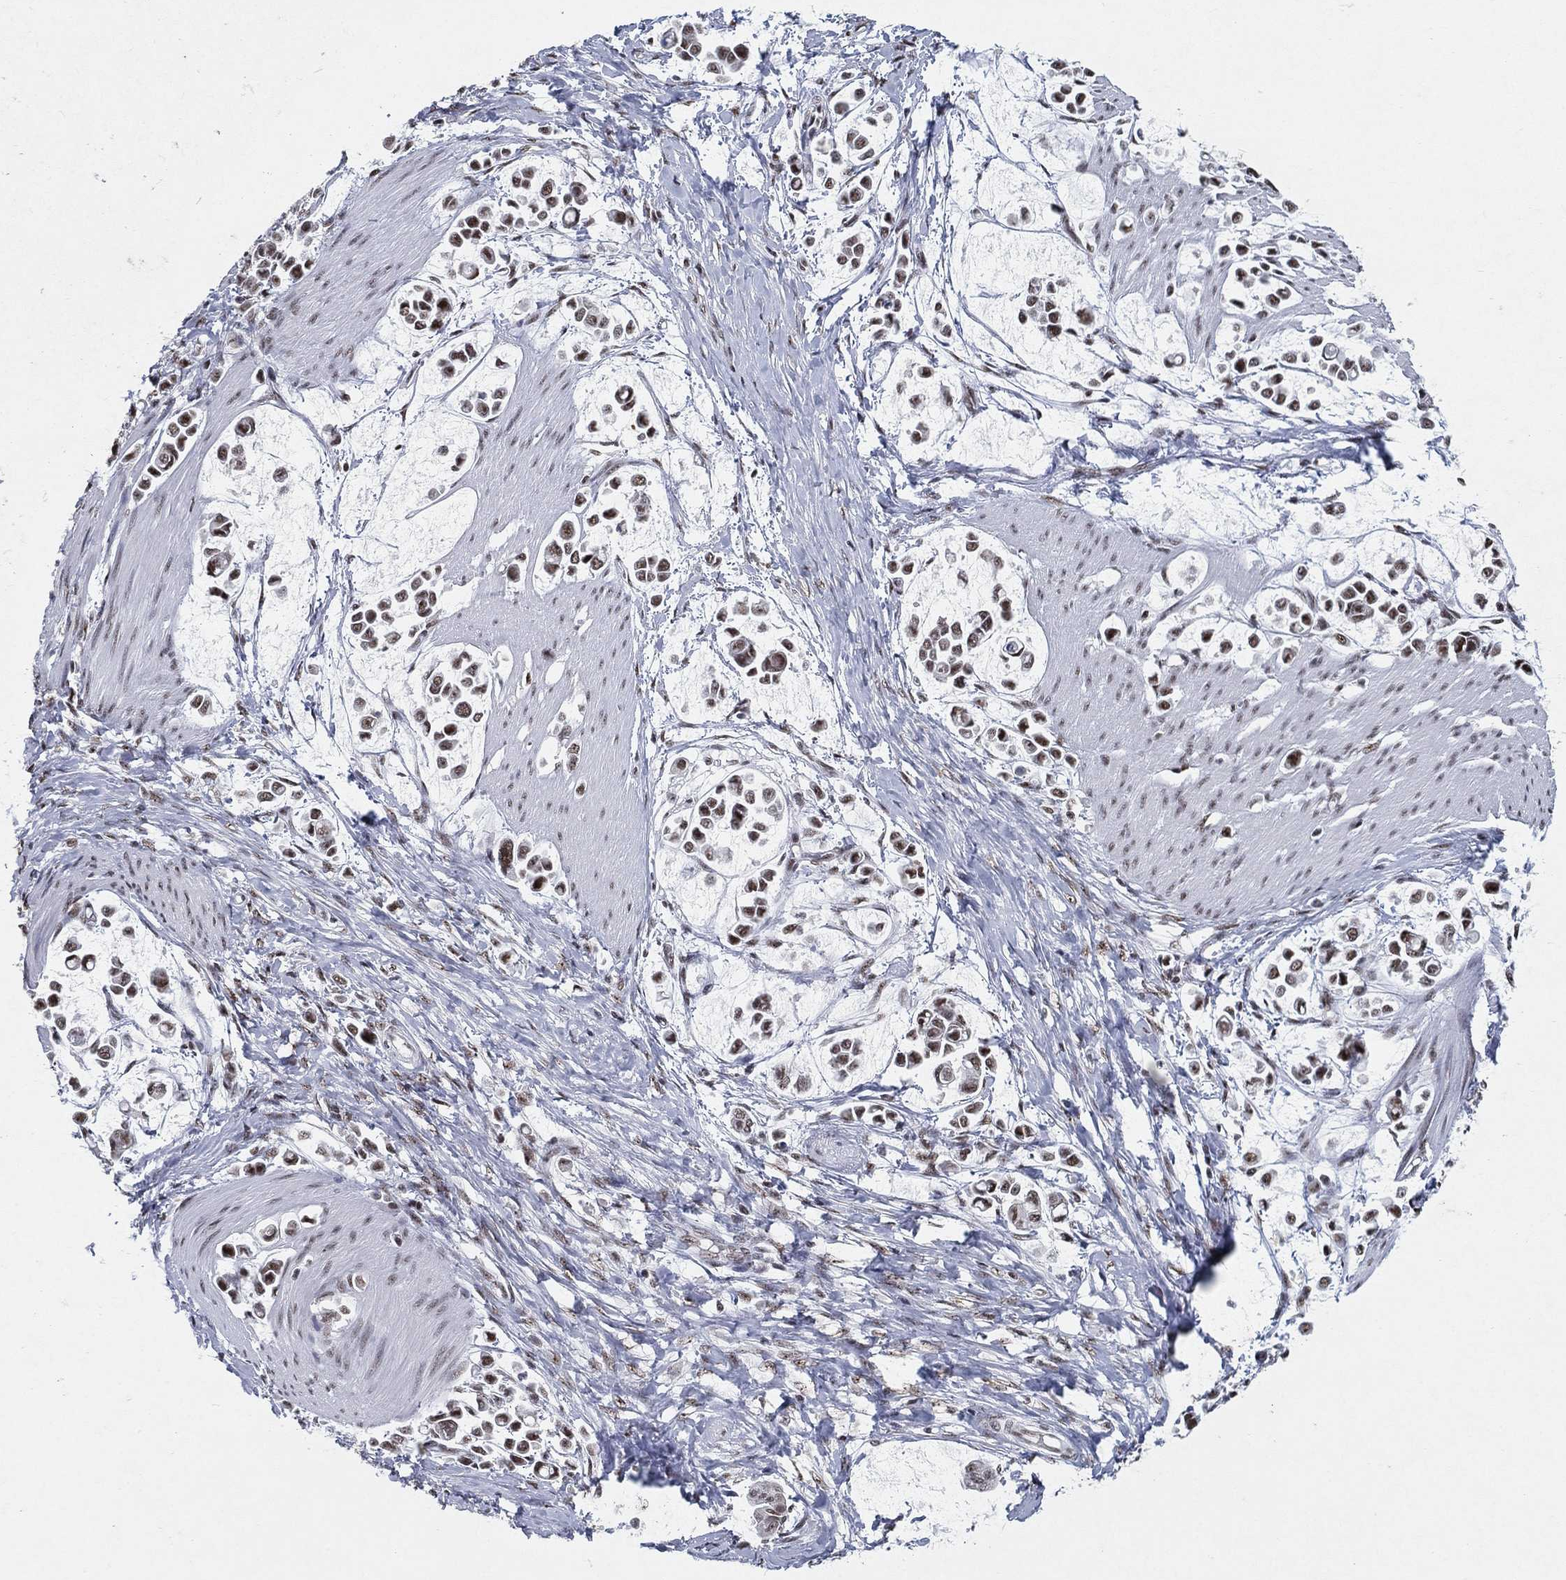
{"staining": {"intensity": "moderate", "quantity": "25%-75%", "location": "nuclear"}, "tissue": "stomach cancer", "cell_type": "Tumor cells", "image_type": "cancer", "snomed": [{"axis": "morphology", "description": "Adenocarcinoma, NOS"}, {"axis": "topography", "description": "Stomach"}], "caption": "Immunohistochemical staining of stomach adenocarcinoma displays moderate nuclear protein positivity in approximately 25%-75% of tumor cells.", "gene": "DDX27", "patient": {"sex": "male", "age": 82}}